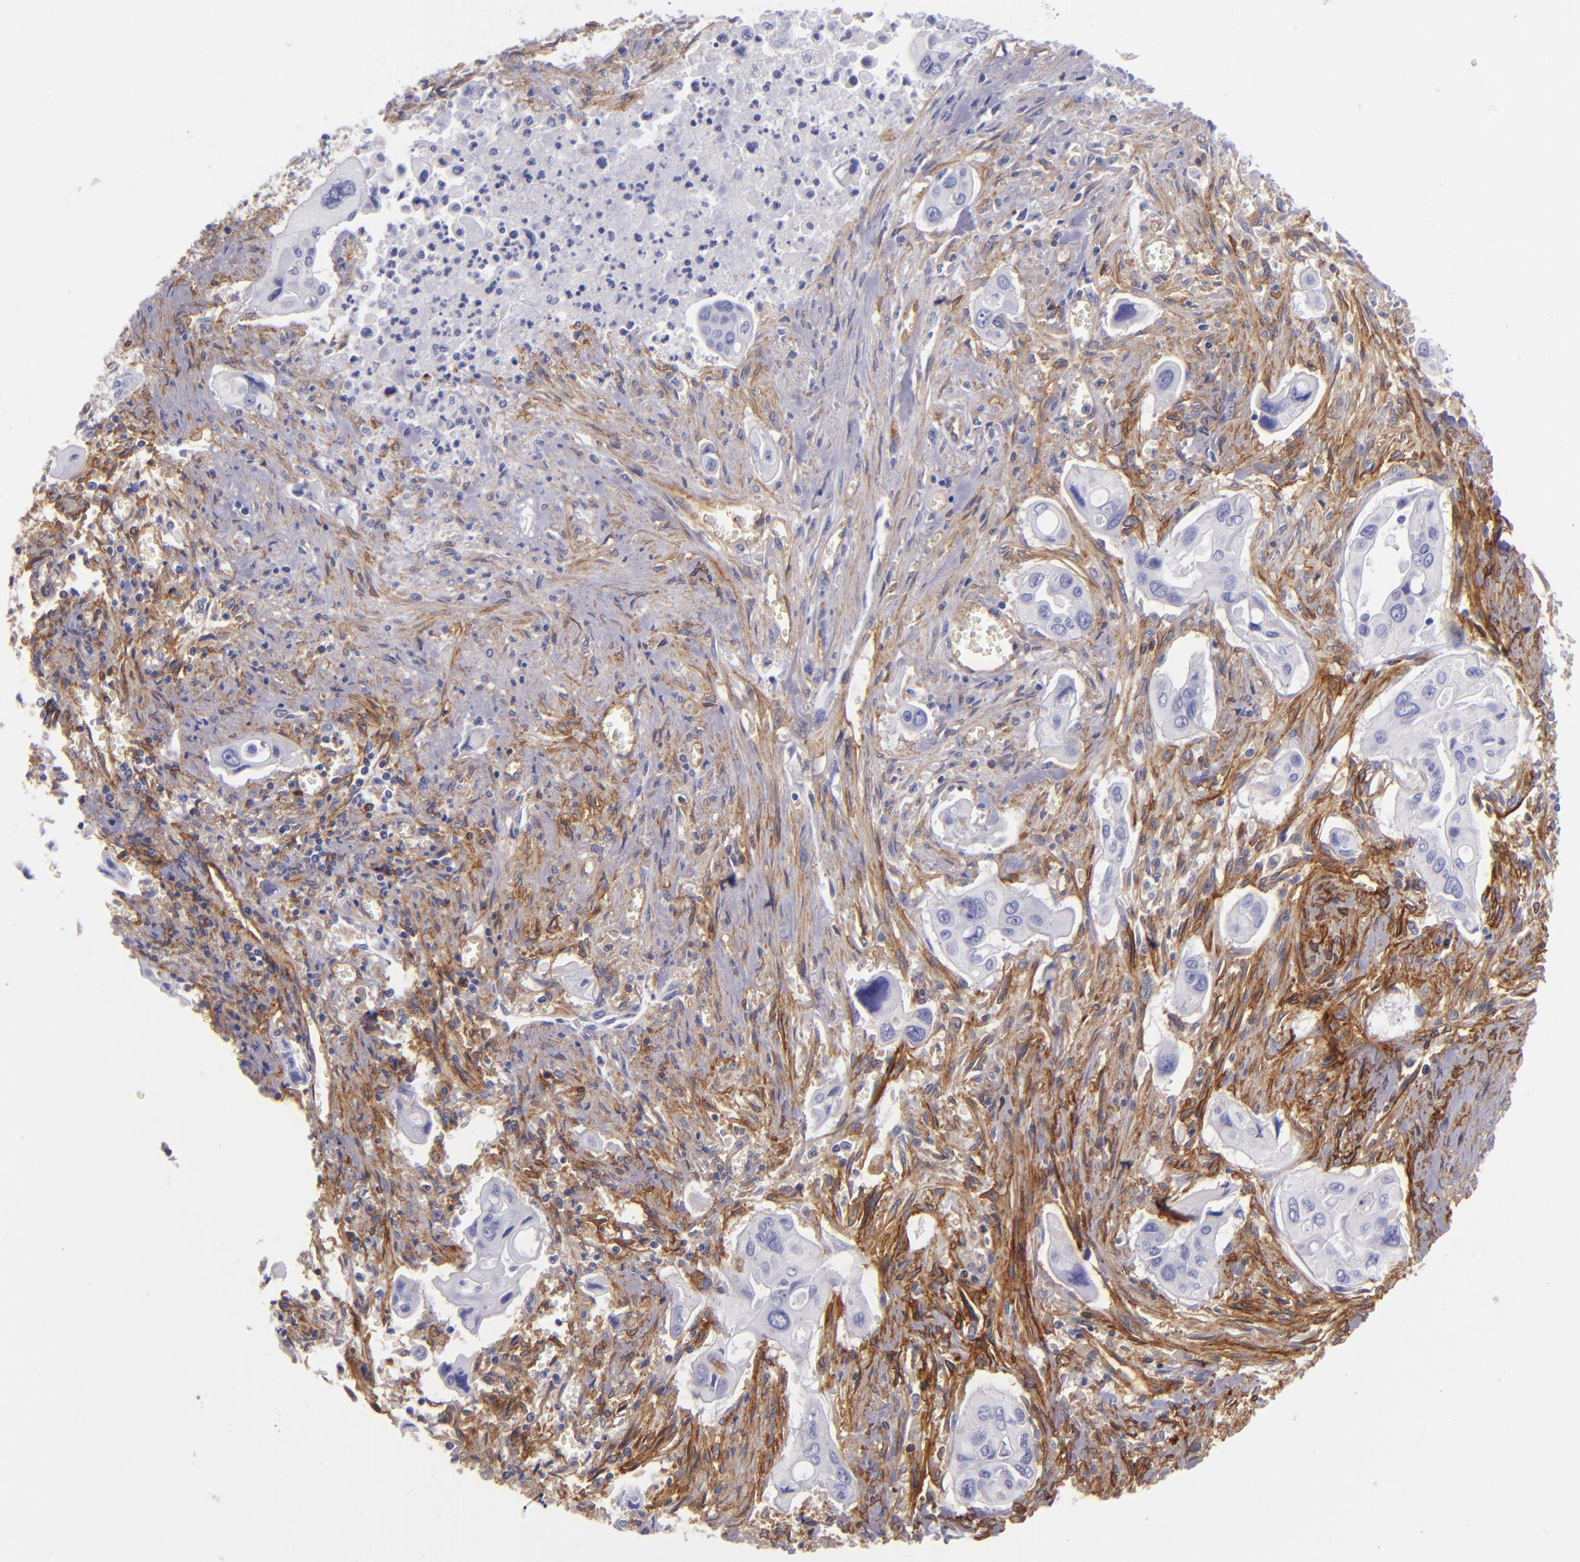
{"staining": {"intensity": "negative", "quantity": "none", "location": "none"}, "tissue": "pancreatic cancer", "cell_type": "Tumor cells", "image_type": "cancer", "snomed": [{"axis": "morphology", "description": "Adenocarcinoma, NOS"}, {"axis": "topography", "description": "Pancreas"}], "caption": "Immunohistochemistry (IHC) photomicrograph of neoplastic tissue: adenocarcinoma (pancreatic) stained with DAB (3,3'-diaminobenzidine) reveals no significant protein positivity in tumor cells. The staining is performed using DAB (3,3'-diaminobenzidine) brown chromogen with nuclei counter-stained in using hematoxylin.", "gene": "ENTPD1", "patient": {"sex": "male", "age": 77}}